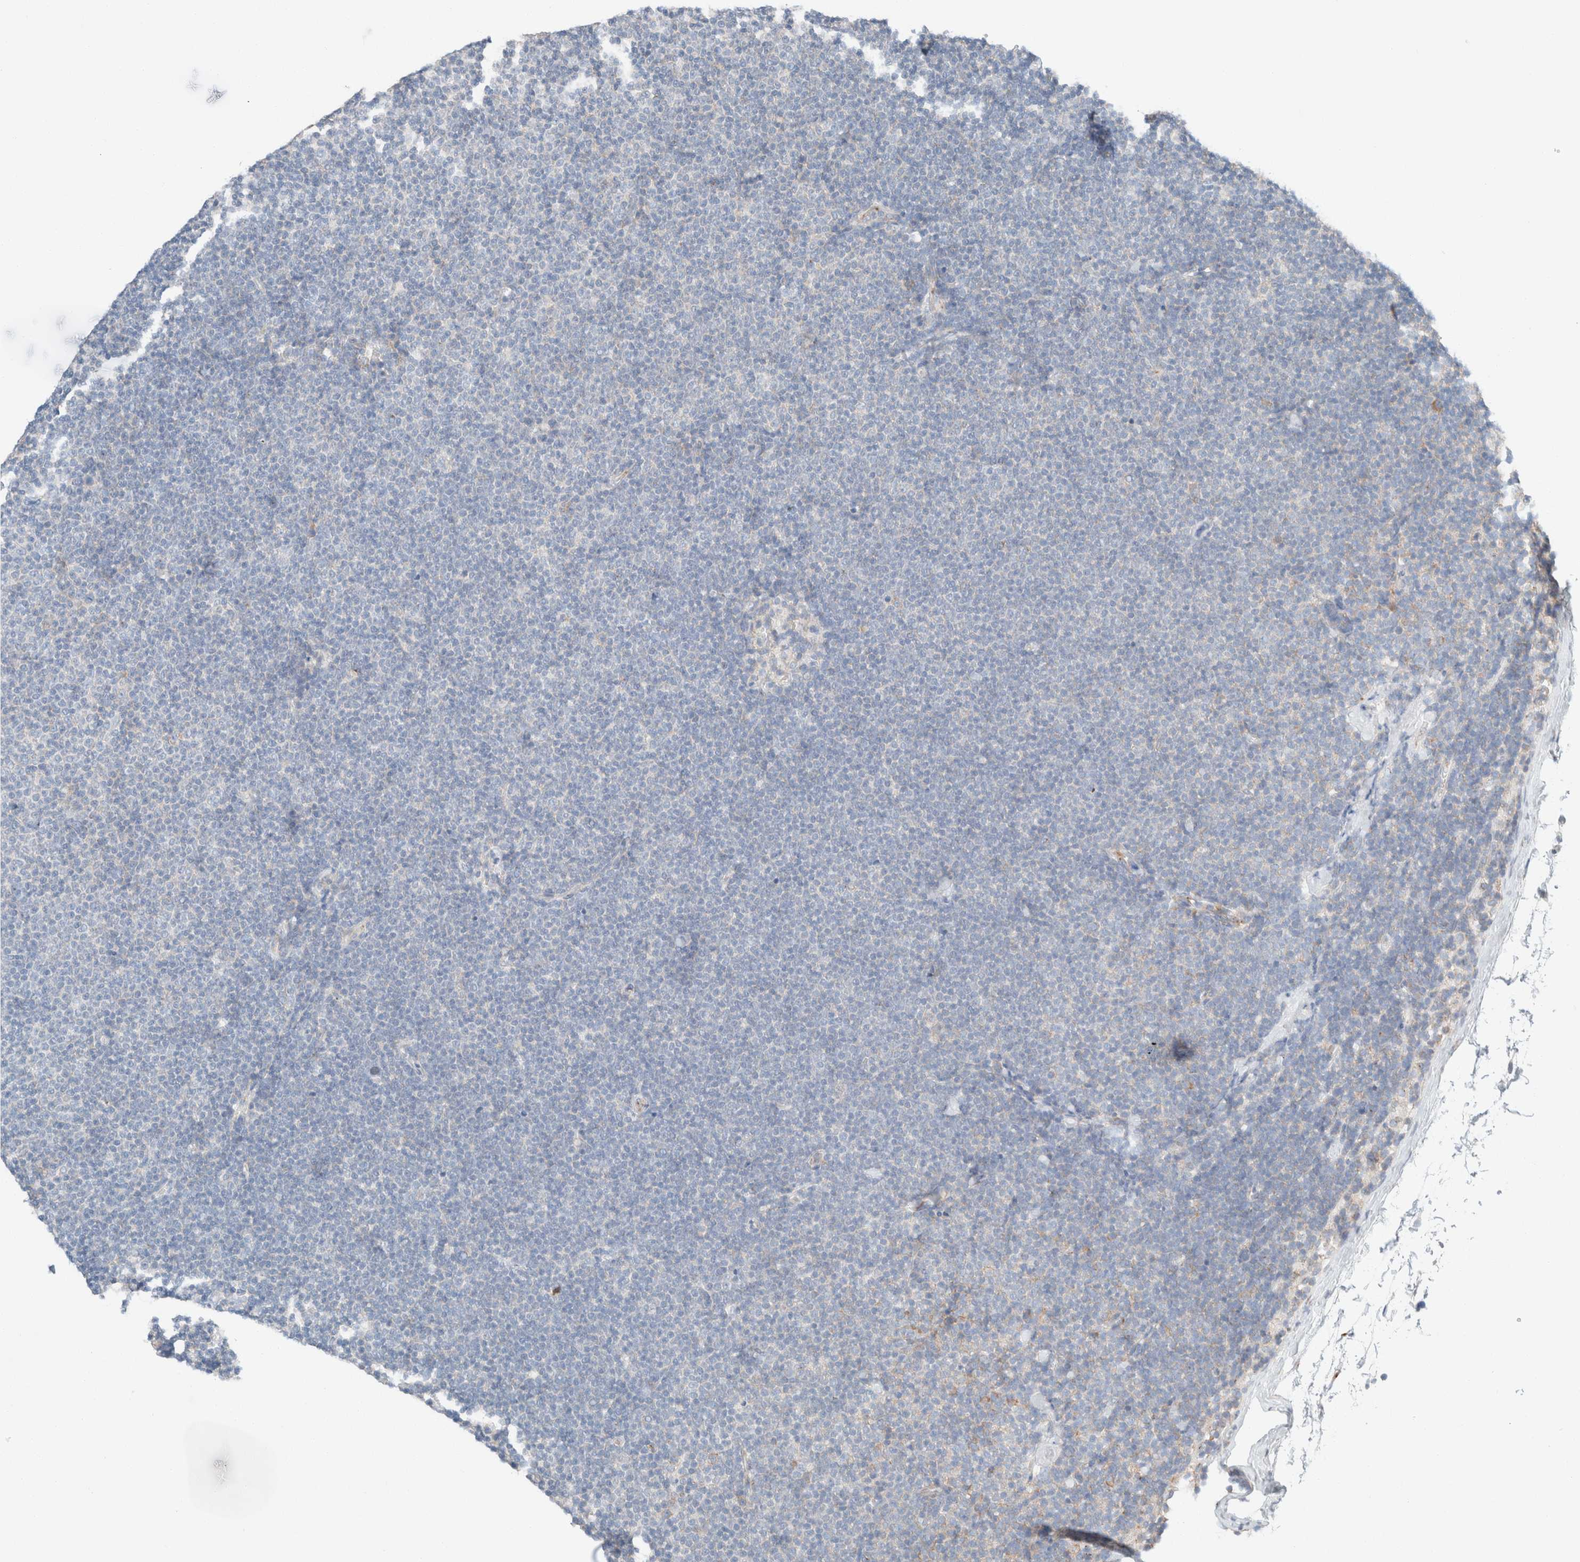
{"staining": {"intensity": "negative", "quantity": "none", "location": "none"}, "tissue": "lymphoma", "cell_type": "Tumor cells", "image_type": "cancer", "snomed": [{"axis": "morphology", "description": "Malignant lymphoma, non-Hodgkin's type, Low grade"}, {"axis": "topography", "description": "Lymph node"}], "caption": "Lymphoma was stained to show a protein in brown. There is no significant expression in tumor cells. (Stains: DAB (3,3'-diaminobenzidine) immunohistochemistry (IHC) with hematoxylin counter stain, Microscopy: brightfield microscopy at high magnification).", "gene": "CASC3", "patient": {"sex": "female", "age": 53}}